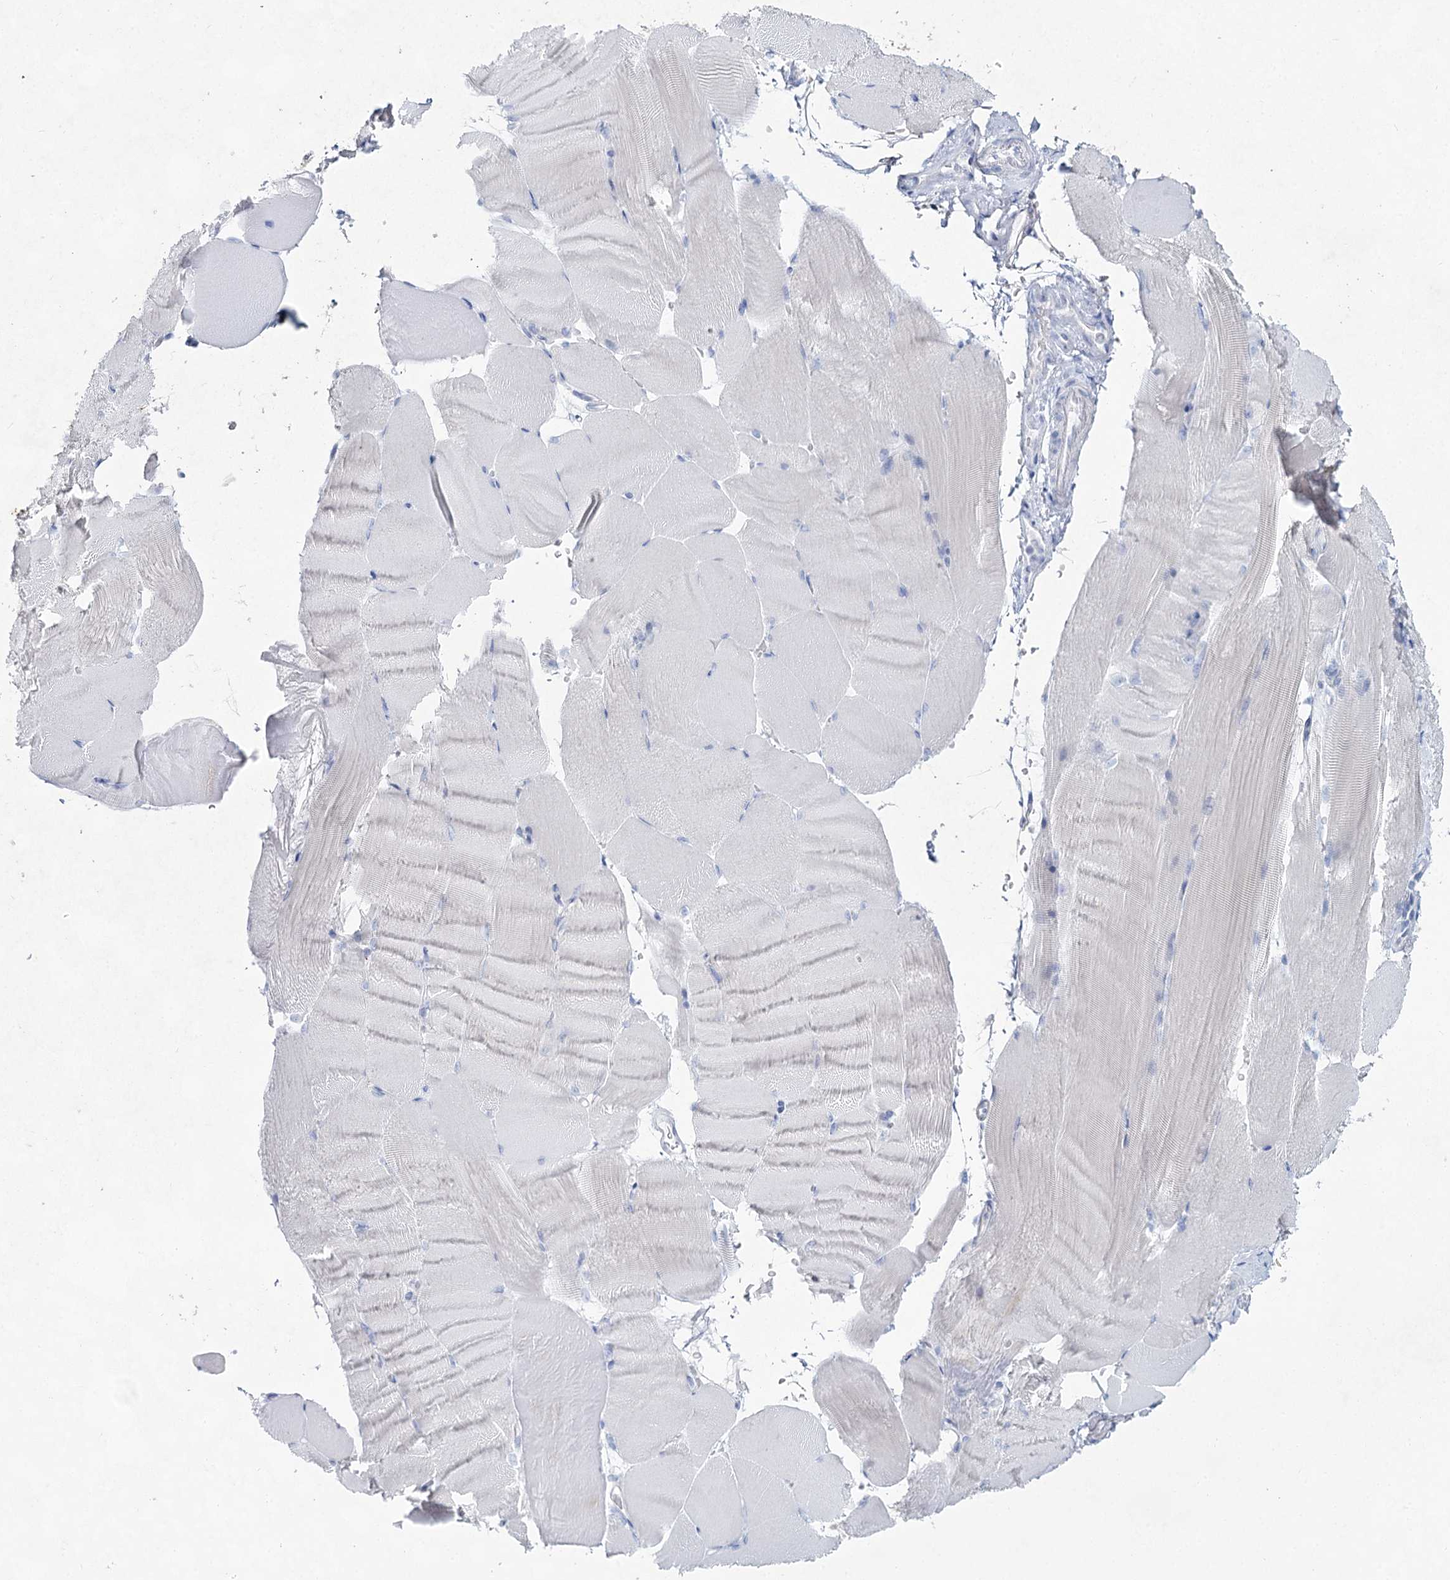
{"staining": {"intensity": "negative", "quantity": "none", "location": "none"}, "tissue": "skeletal muscle", "cell_type": "Myocytes", "image_type": "normal", "snomed": [{"axis": "morphology", "description": "Normal tissue, NOS"}, {"axis": "topography", "description": "Skeletal muscle"}, {"axis": "topography", "description": "Parathyroid gland"}], "caption": "Human skeletal muscle stained for a protein using IHC displays no staining in myocytes.", "gene": "SLC17A2", "patient": {"sex": "female", "age": 37}}